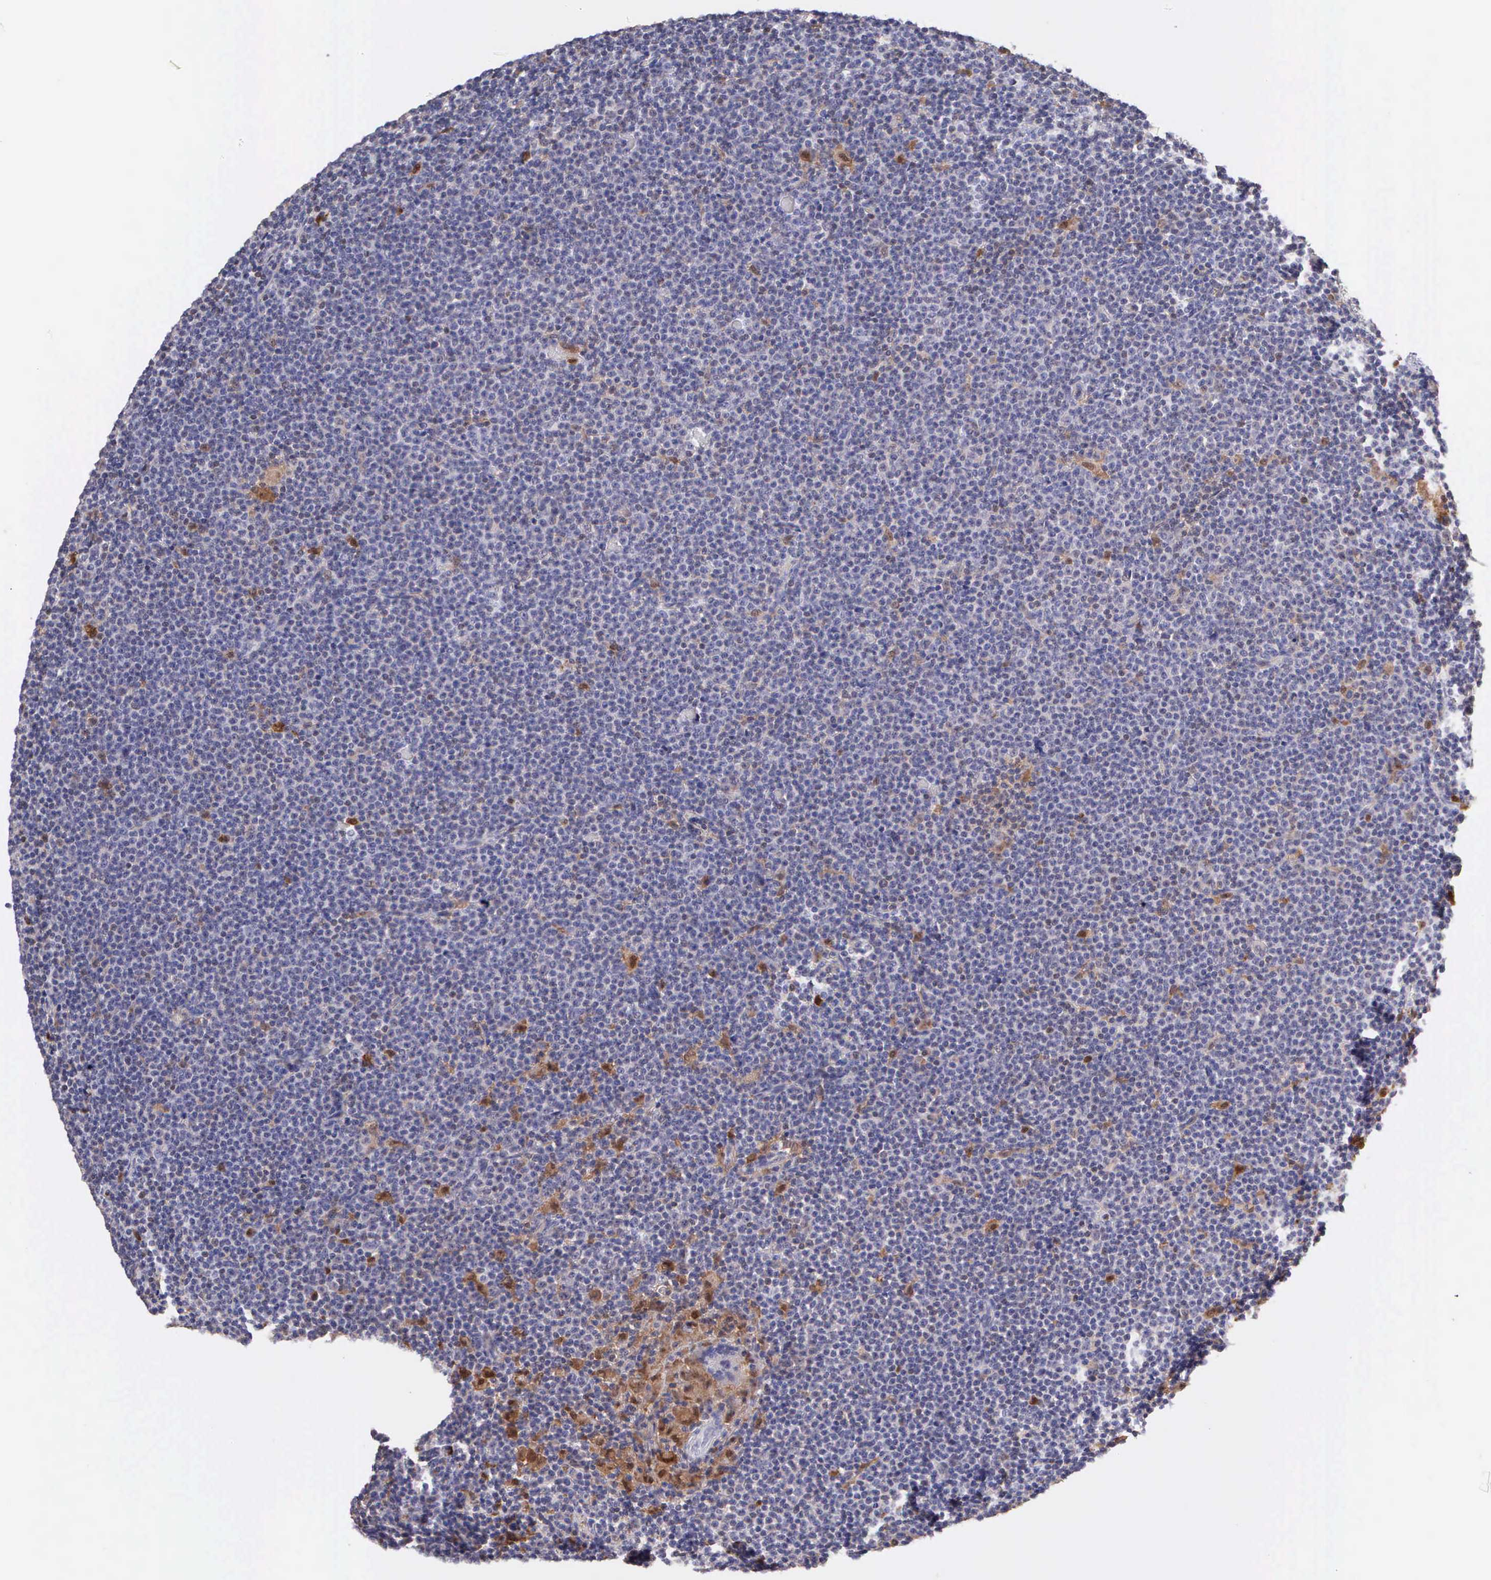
{"staining": {"intensity": "weak", "quantity": "<25%", "location": "cytoplasmic/membranous,nuclear"}, "tissue": "lymphoma", "cell_type": "Tumor cells", "image_type": "cancer", "snomed": [{"axis": "morphology", "description": "Malignant lymphoma, non-Hodgkin's type, Low grade"}, {"axis": "topography", "description": "Lymph node"}], "caption": "Tumor cells show no significant staining in malignant lymphoma, non-Hodgkin's type (low-grade).", "gene": "BID", "patient": {"sex": "female", "age": 69}}